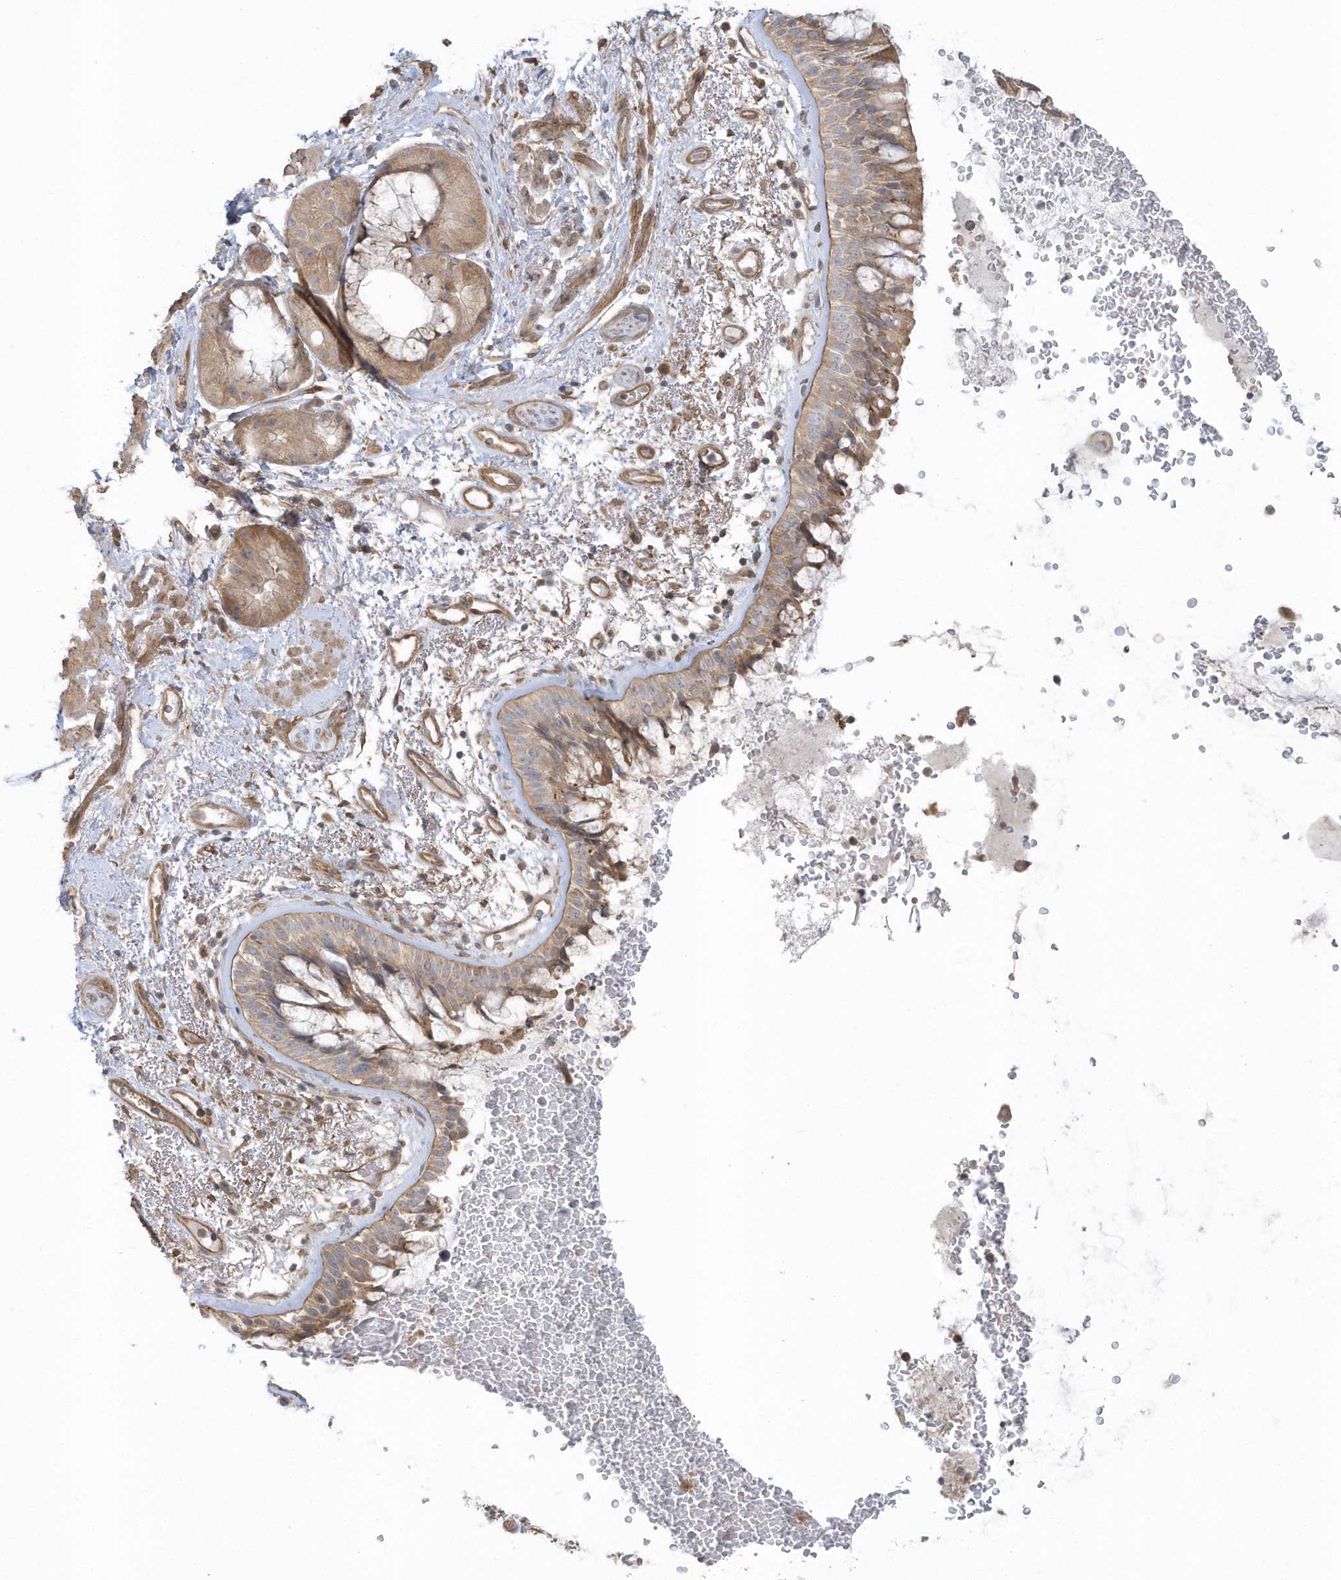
{"staining": {"intensity": "moderate", "quantity": ">75%", "location": "cytoplasmic/membranous"}, "tissue": "bronchus", "cell_type": "Respiratory epithelial cells", "image_type": "normal", "snomed": [{"axis": "morphology", "description": "Normal tissue, NOS"}, {"axis": "morphology", "description": "Squamous cell carcinoma, NOS"}, {"axis": "topography", "description": "Lymph node"}, {"axis": "topography", "description": "Bronchus"}, {"axis": "topography", "description": "Lung"}], "caption": "A micrograph showing moderate cytoplasmic/membranous expression in approximately >75% of respiratory epithelial cells in unremarkable bronchus, as visualized by brown immunohistochemical staining.", "gene": "ACTR1A", "patient": {"sex": "male", "age": 66}}